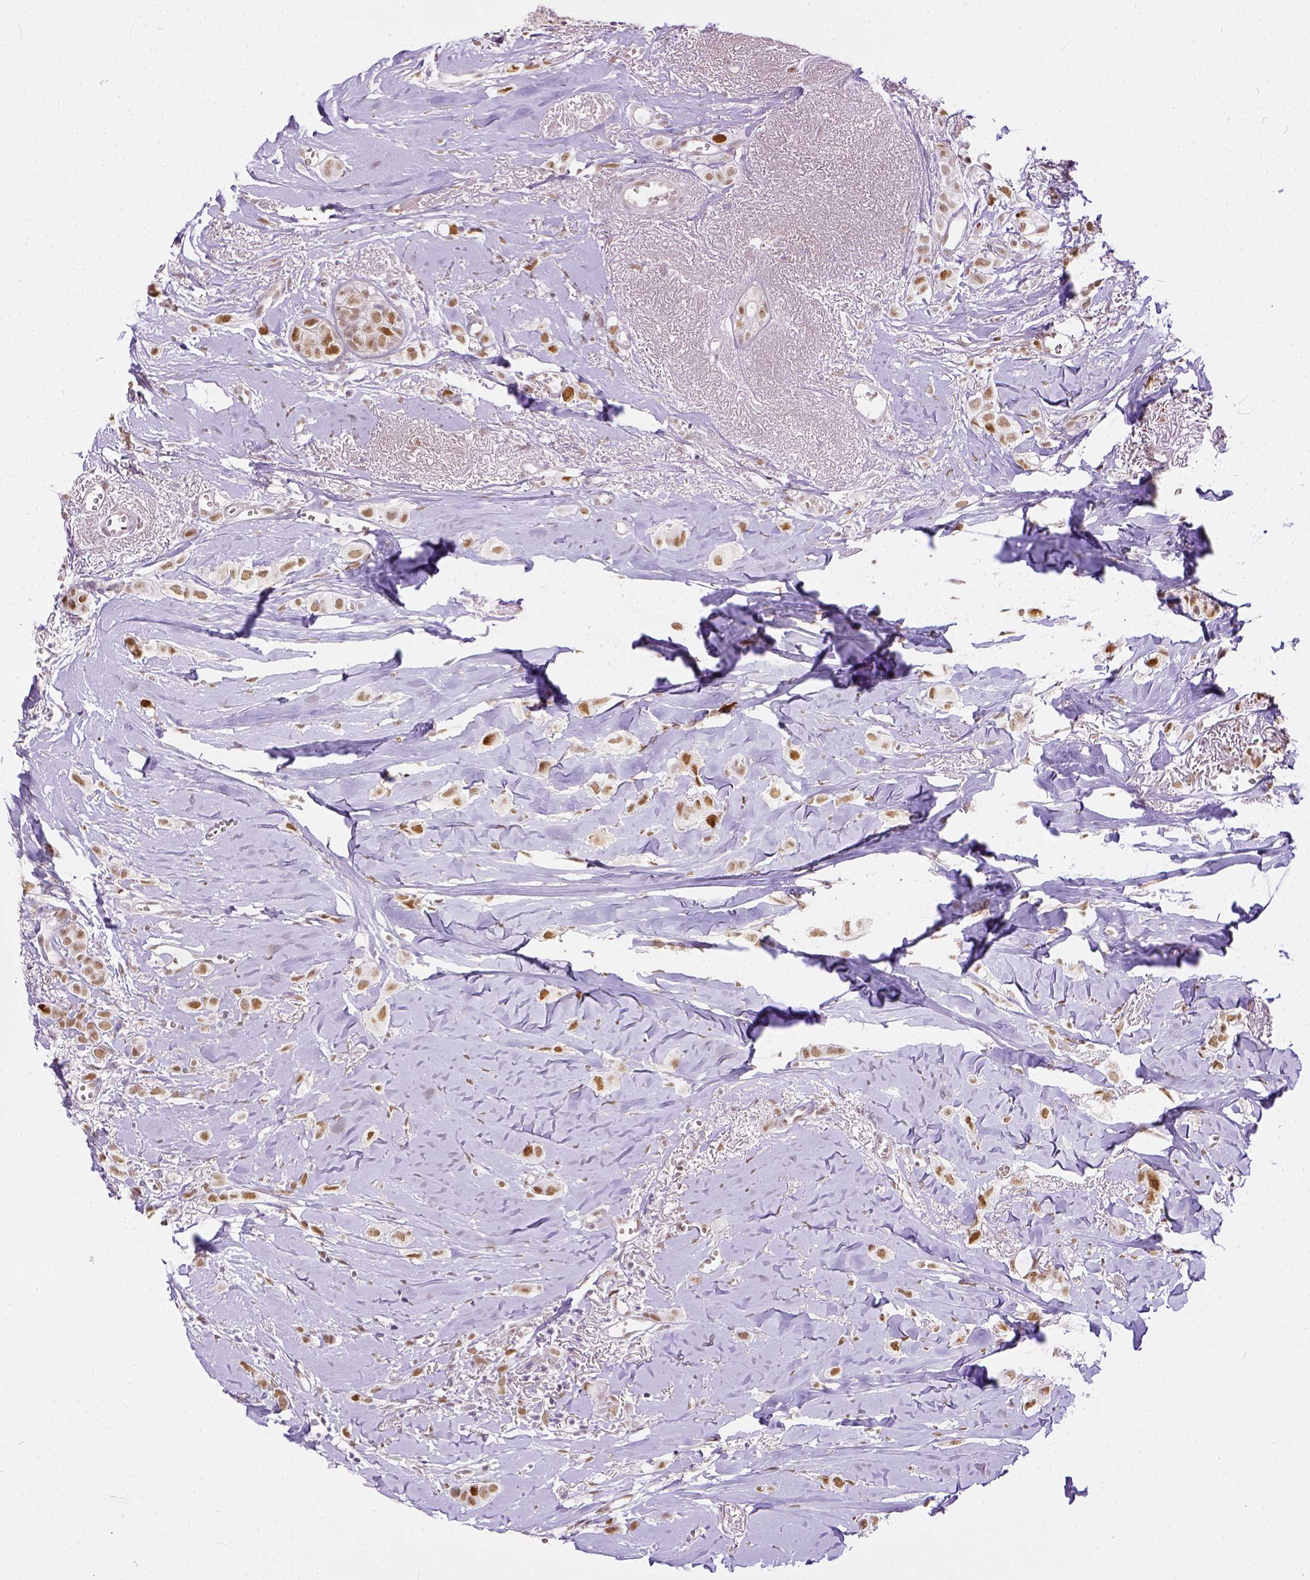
{"staining": {"intensity": "moderate", "quantity": ">75%", "location": "nuclear"}, "tissue": "breast cancer", "cell_type": "Tumor cells", "image_type": "cancer", "snomed": [{"axis": "morphology", "description": "Duct carcinoma"}, {"axis": "topography", "description": "Breast"}], "caption": "Immunohistochemistry (IHC) staining of invasive ductal carcinoma (breast), which shows medium levels of moderate nuclear staining in approximately >75% of tumor cells indicating moderate nuclear protein positivity. The staining was performed using DAB (3,3'-diaminobenzidine) (brown) for protein detection and nuclei were counterstained in hematoxylin (blue).", "gene": "ERCC1", "patient": {"sex": "female", "age": 85}}